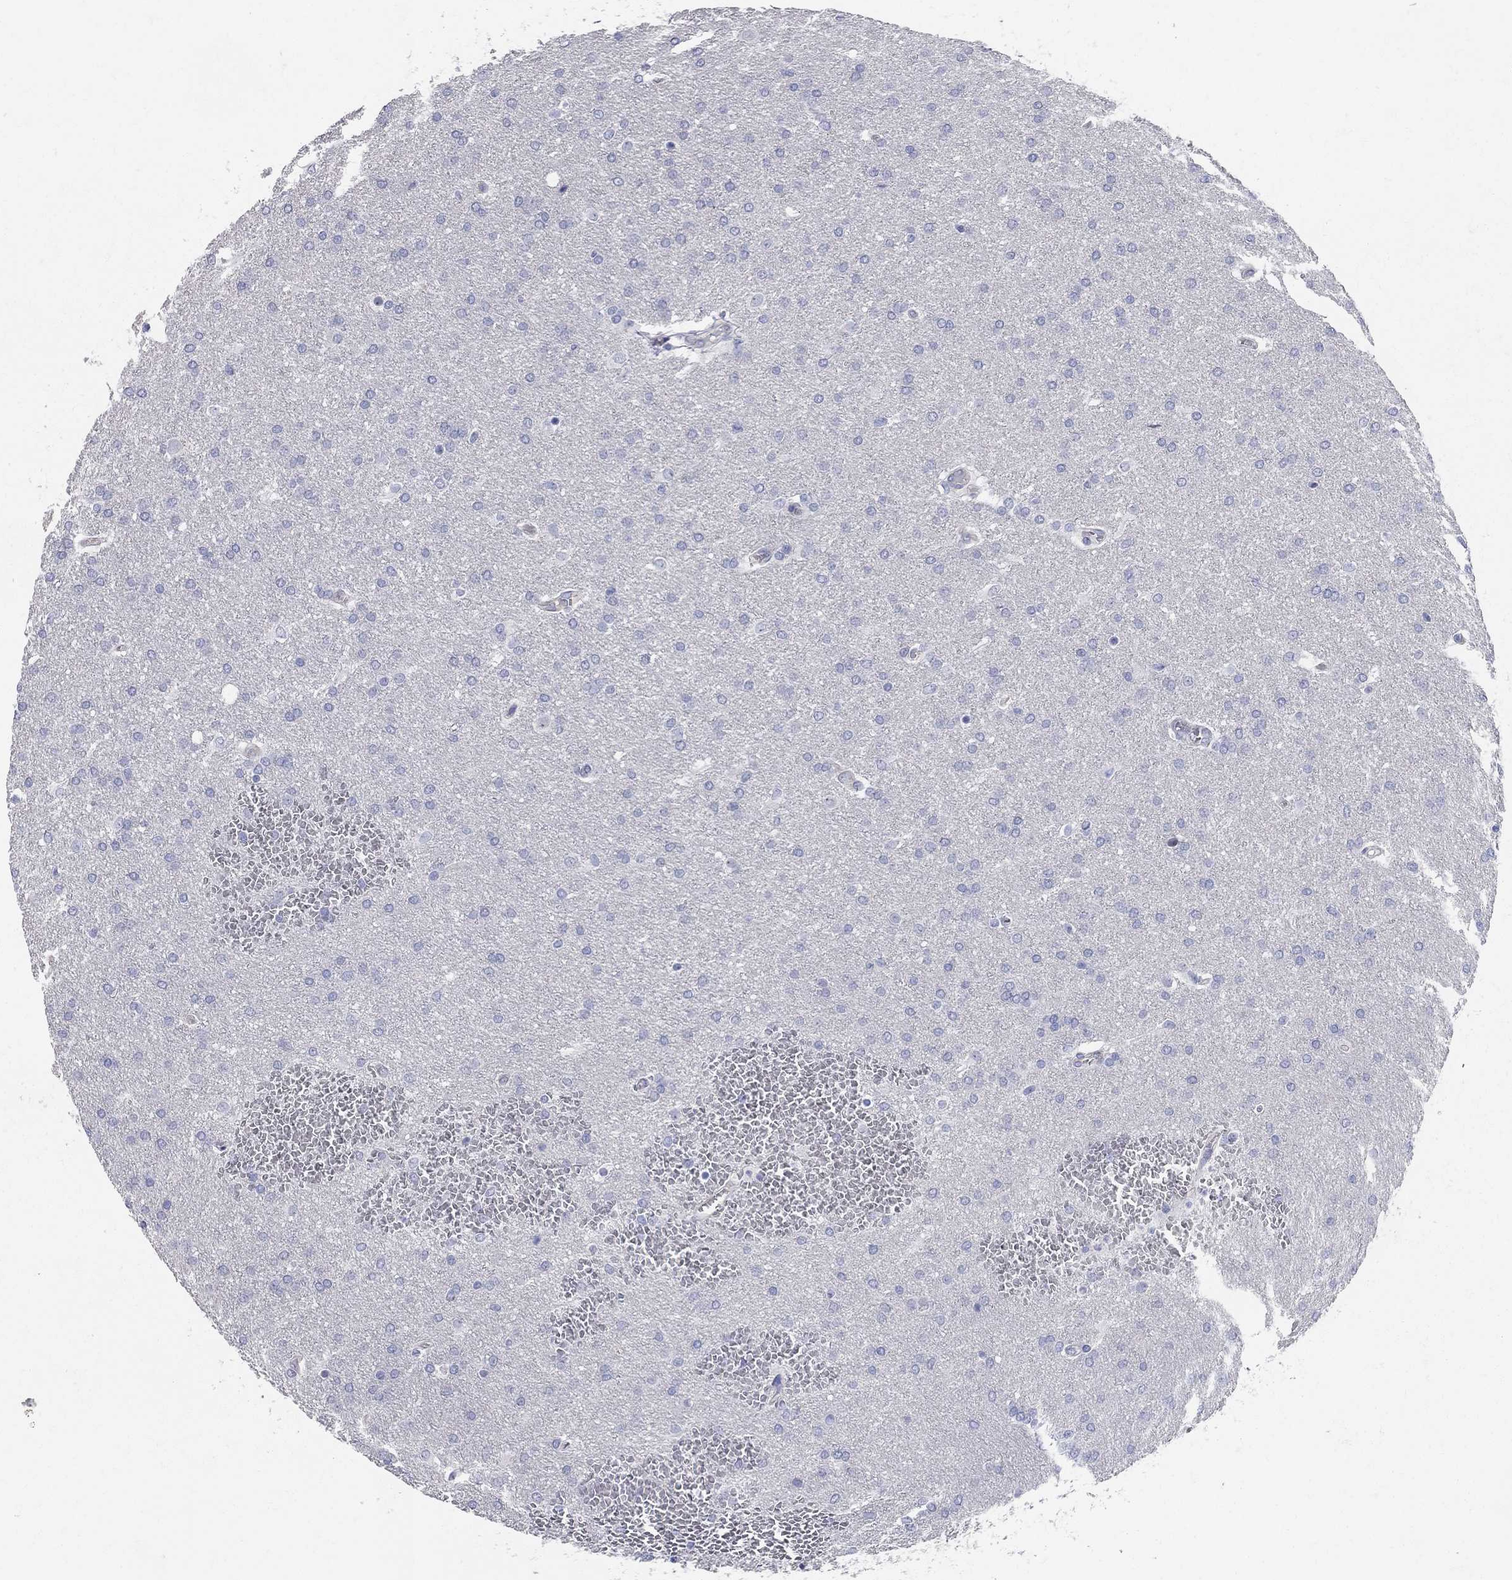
{"staining": {"intensity": "negative", "quantity": "none", "location": "none"}, "tissue": "glioma", "cell_type": "Tumor cells", "image_type": "cancer", "snomed": [{"axis": "morphology", "description": "Glioma, malignant, Low grade"}, {"axis": "topography", "description": "Brain"}], "caption": "Immunohistochemistry image of neoplastic tissue: malignant glioma (low-grade) stained with DAB (3,3'-diaminobenzidine) demonstrates no significant protein staining in tumor cells.", "gene": "AOX1", "patient": {"sex": "female", "age": 32}}